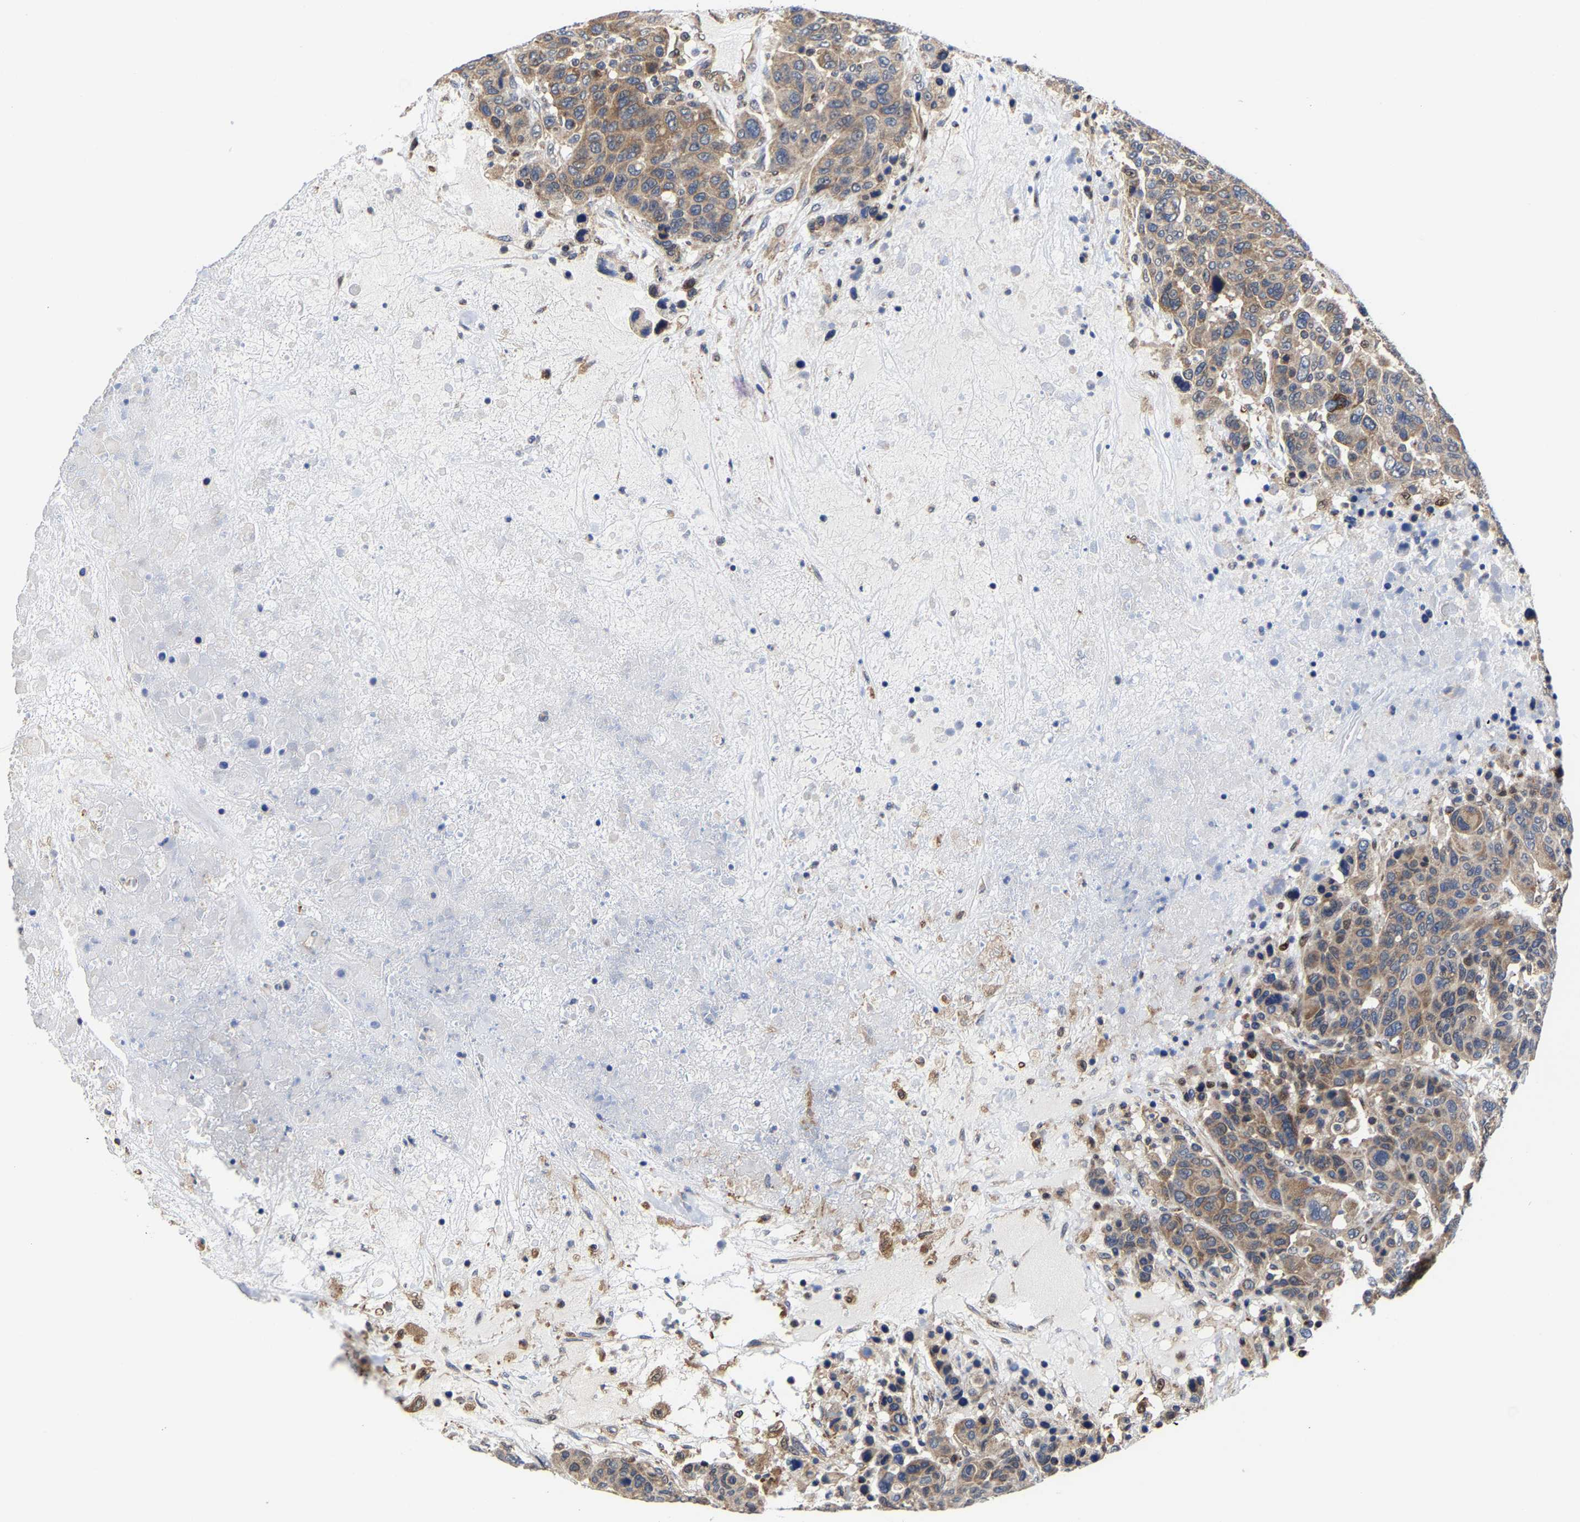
{"staining": {"intensity": "moderate", "quantity": ">75%", "location": "cytoplasmic/membranous"}, "tissue": "breast cancer", "cell_type": "Tumor cells", "image_type": "cancer", "snomed": [{"axis": "morphology", "description": "Duct carcinoma"}, {"axis": "topography", "description": "Breast"}], "caption": "Infiltrating ductal carcinoma (breast) stained with DAB (3,3'-diaminobenzidine) immunohistochemistry demonstrates medium levels of moderate cytoplasmic/membranous staining in about >75% of tumor cells.", "gene": "PFKFB3", "patient": {"sex": "female", "age": 37}}